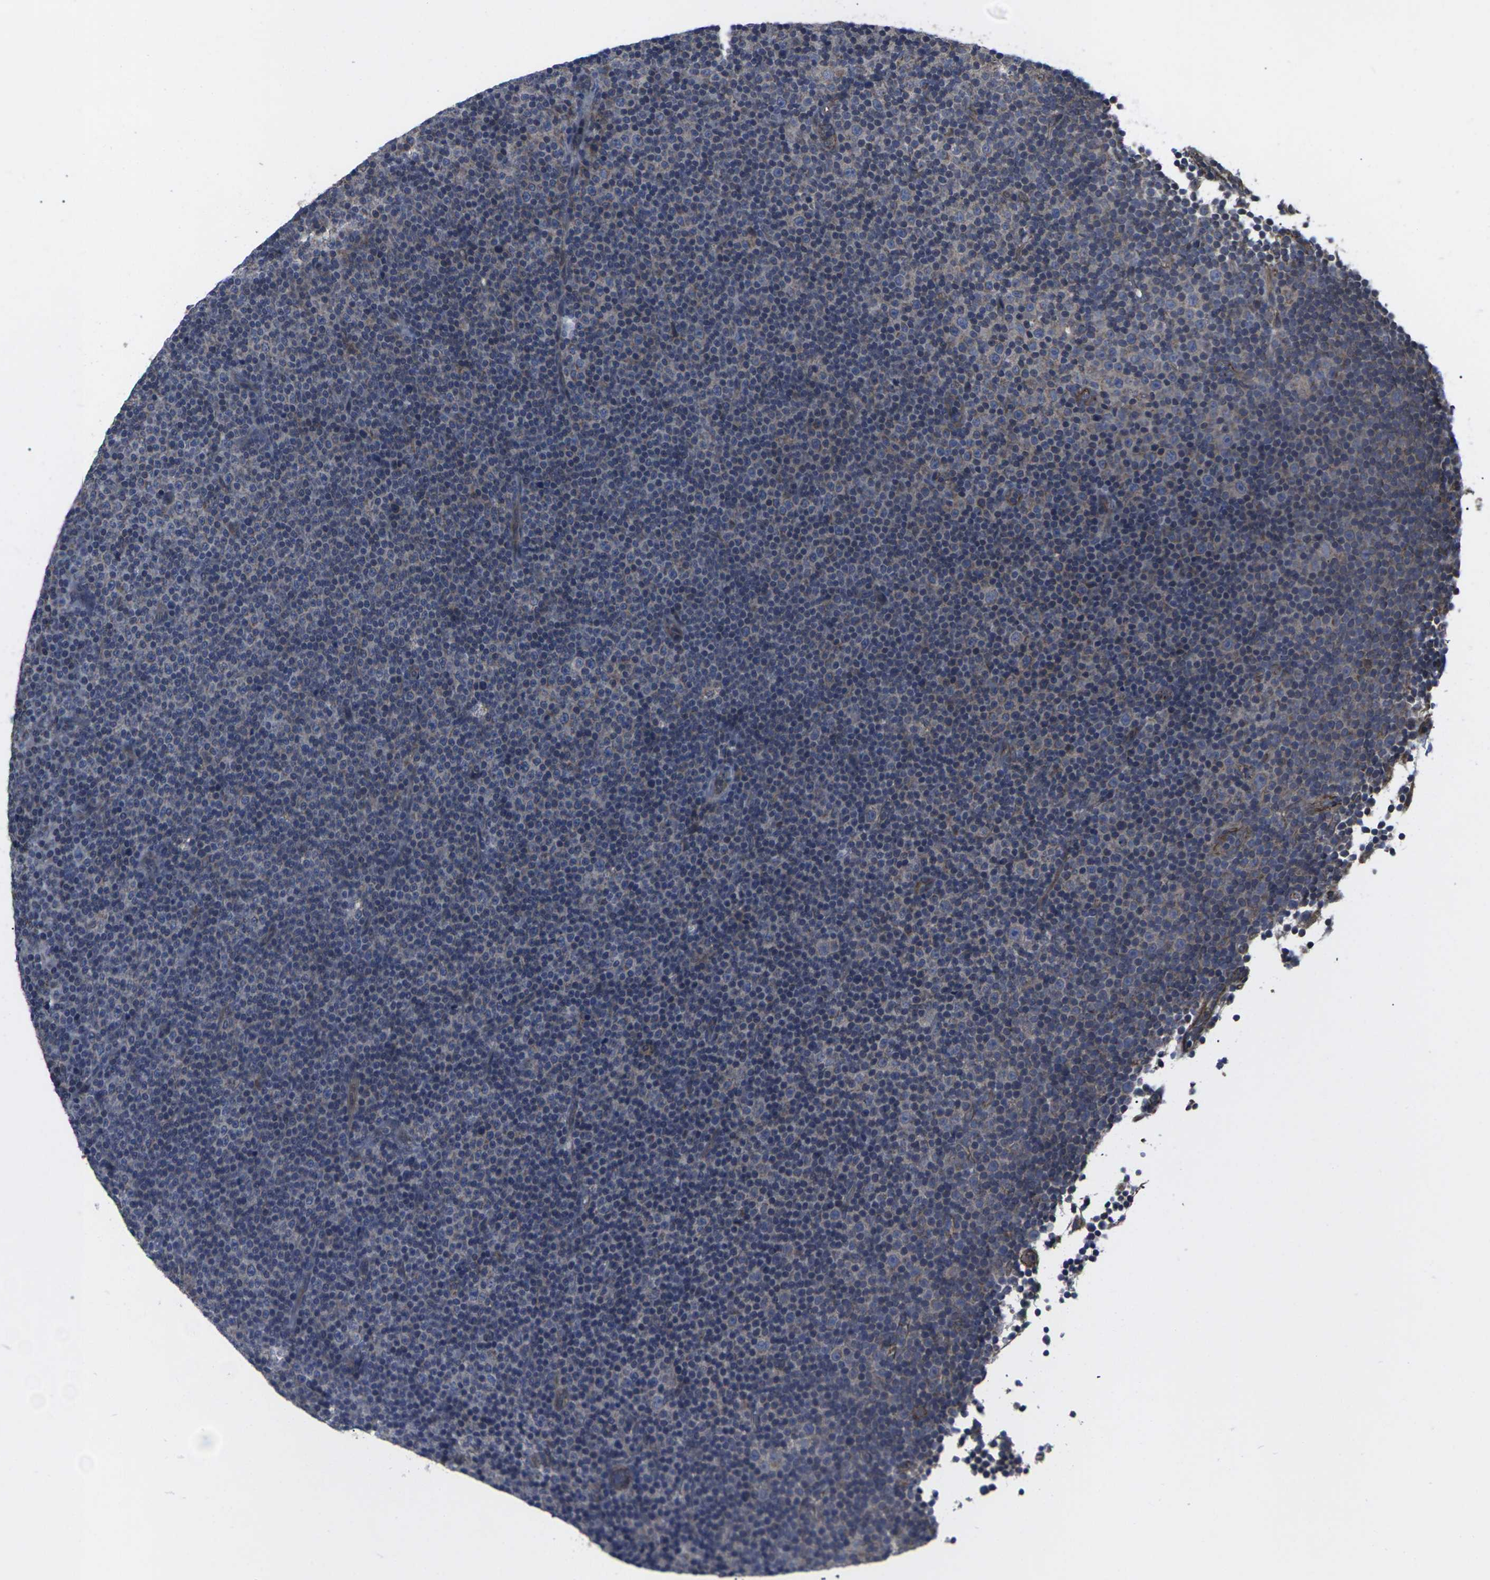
{"staining": {"intensity": "weak", "quantity": ">75%", "location": "cytoplasmic/membranous"}, "tissue": "lymphoma", "cell_type": "Tumor cells", "image_type": "cancer", "snomed": [{"axis": "morphology", "description": "Malignant lymphoma, non-Hodgkin's type, Low grade"}, {"axis": "topography", "description": "Lymph node"}], "caption": "Immunohistochemical staining of malignant lymphoma, non-Hodgkin's type (low-grade) displays low levels of weak cytoplasmic/membranous protein staining in about >75% of tumor cells.", "gene": "MAPKAPK2", "patient": {"sex": "female", "age": 67}}